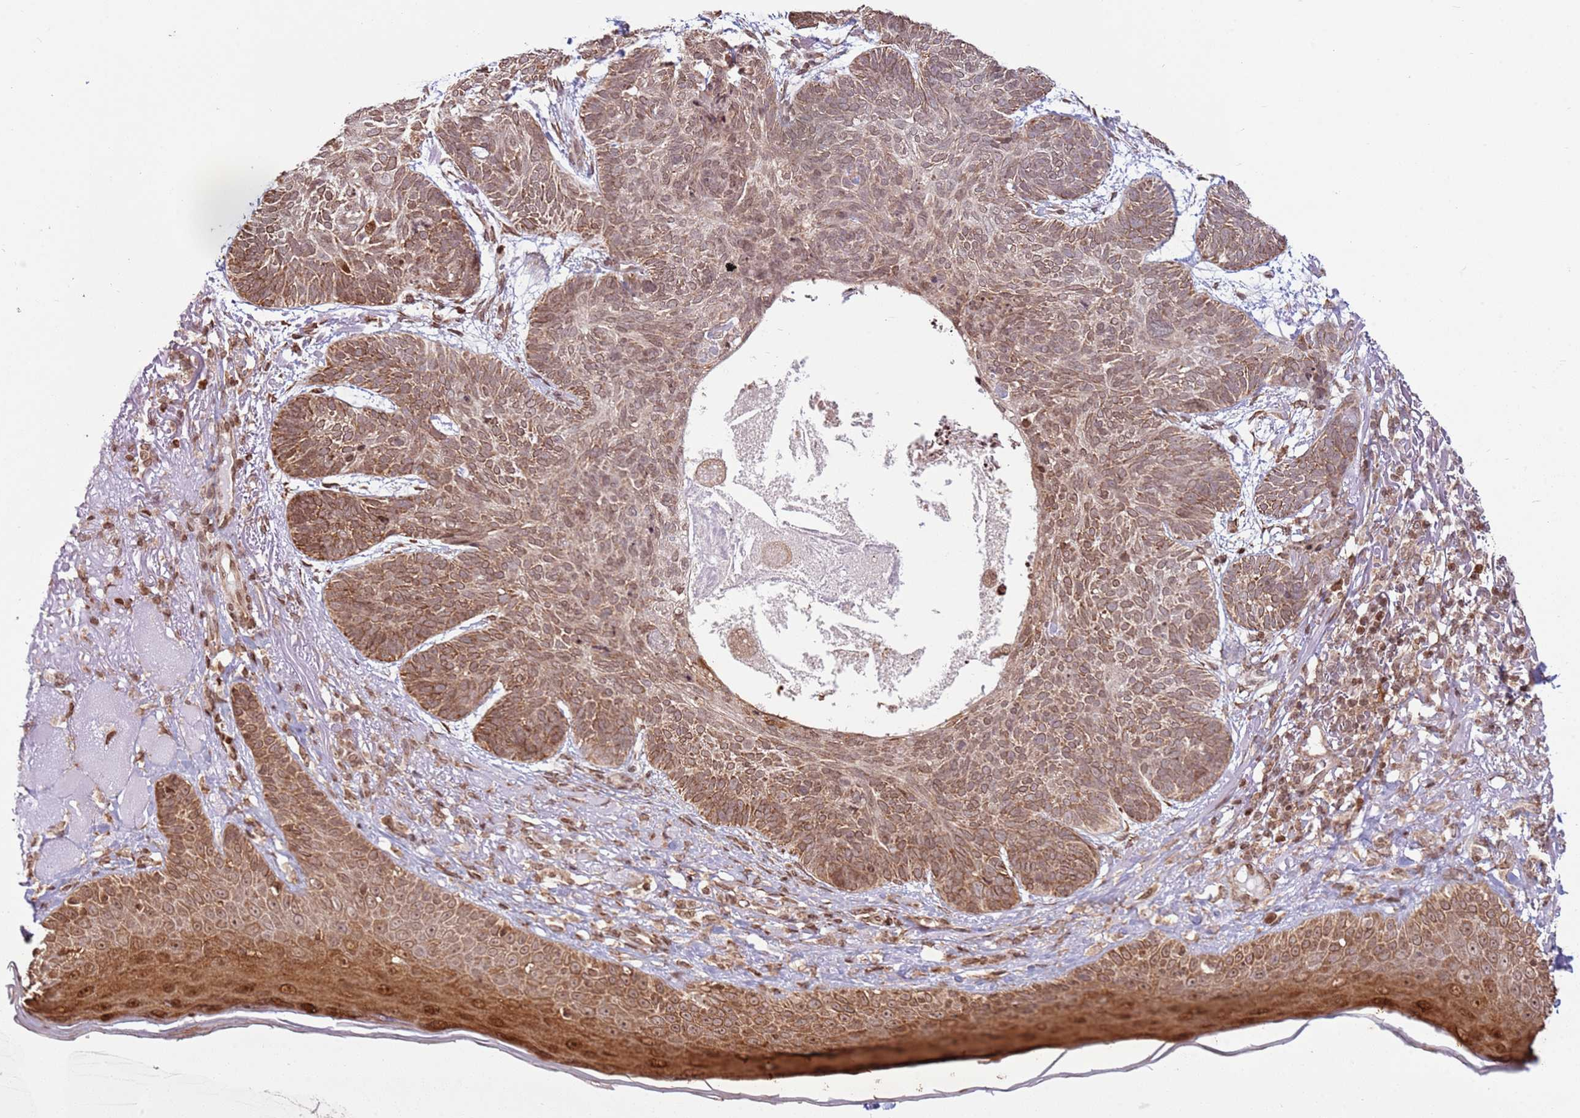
{"staining": {"intensity": "moderate", "quantity": ">75%", "location": "cytoplasmic/membranous"}, "tissue": "skin cancer", "cell_type": "Tumor cells", "image_type": "cancer", "snomed": [{"axis": "morphology", "description": "Normal tissue, NOS"}, {"axis": "morphology", "description": "Basal cell carcinoma"}, {"axis": "topography", "description": "Skin"}], "caption": "Immunohistochemistry (IHC) image of neoplastic tissue: skin basal cell carcinoma stained using IHC demonstrates medium levels of moderate protein expression localized specifically in the cytoplasmic/membranous of tumor cells, appearing as a cytoplasmic/membranous brown color.", "gene": "SCAF1", "patient": {"sex": "male", "age": 66}}